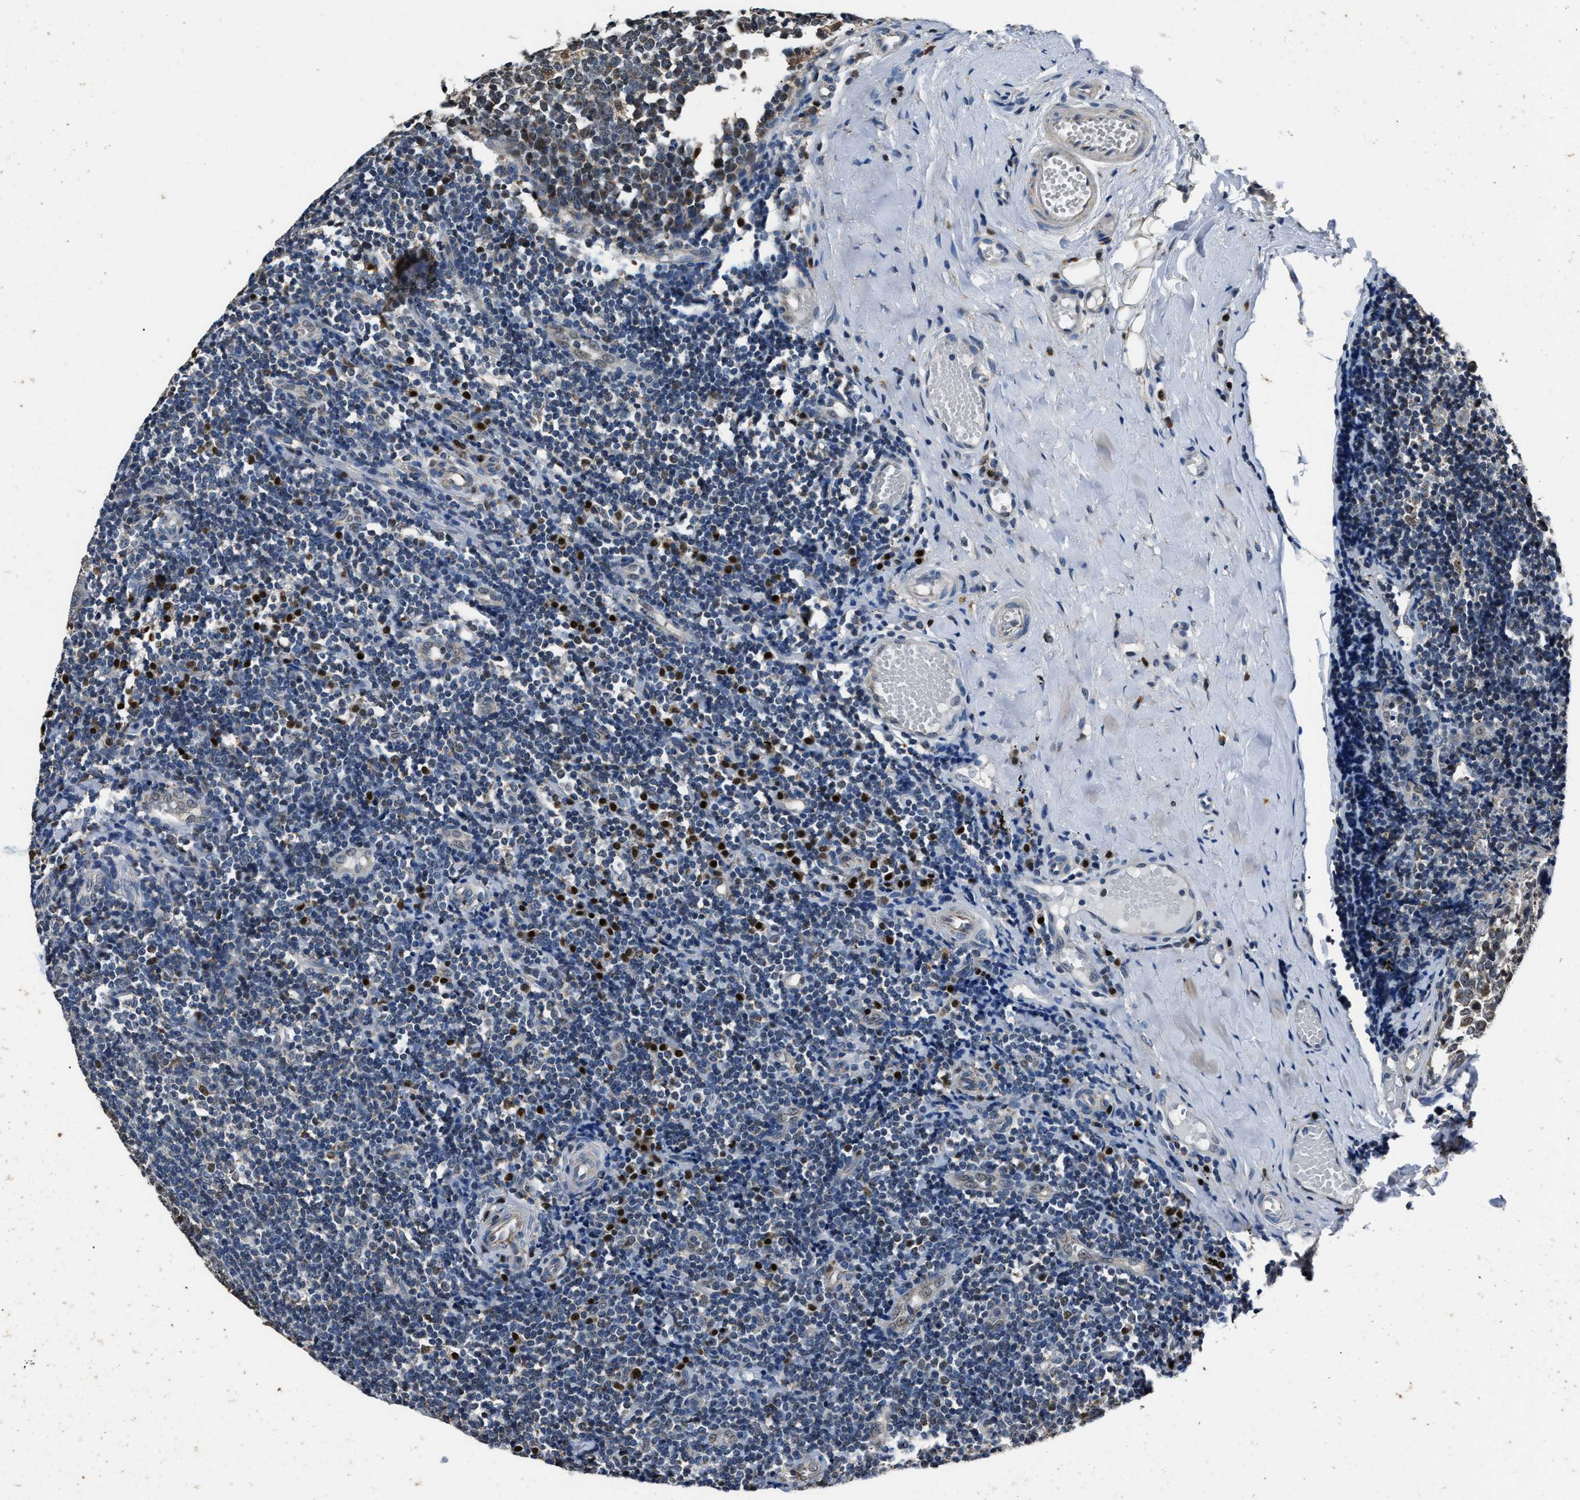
{"staining": {"intensity": "moderate", "quantity": "<25%", "location": "nuclear"}, "tissue": "tonsil", "cell_type": "Germinal center cells", "image_type": "normal", "snomed": [{"axis": "morphology", "description": "Normal tissue, NOS"}, {"axis": "topography", "description": "Tonsil"}], "caption": "A high-resolution photomicrograph shows immunohistochemistry (IHC) staining of unremarkable tonsil, which reveals moderate nuclear positivity in approximately <25% of germinal center cells.", "gene": "NSUN5", "patient": {"sex": "female", "age": 19}}